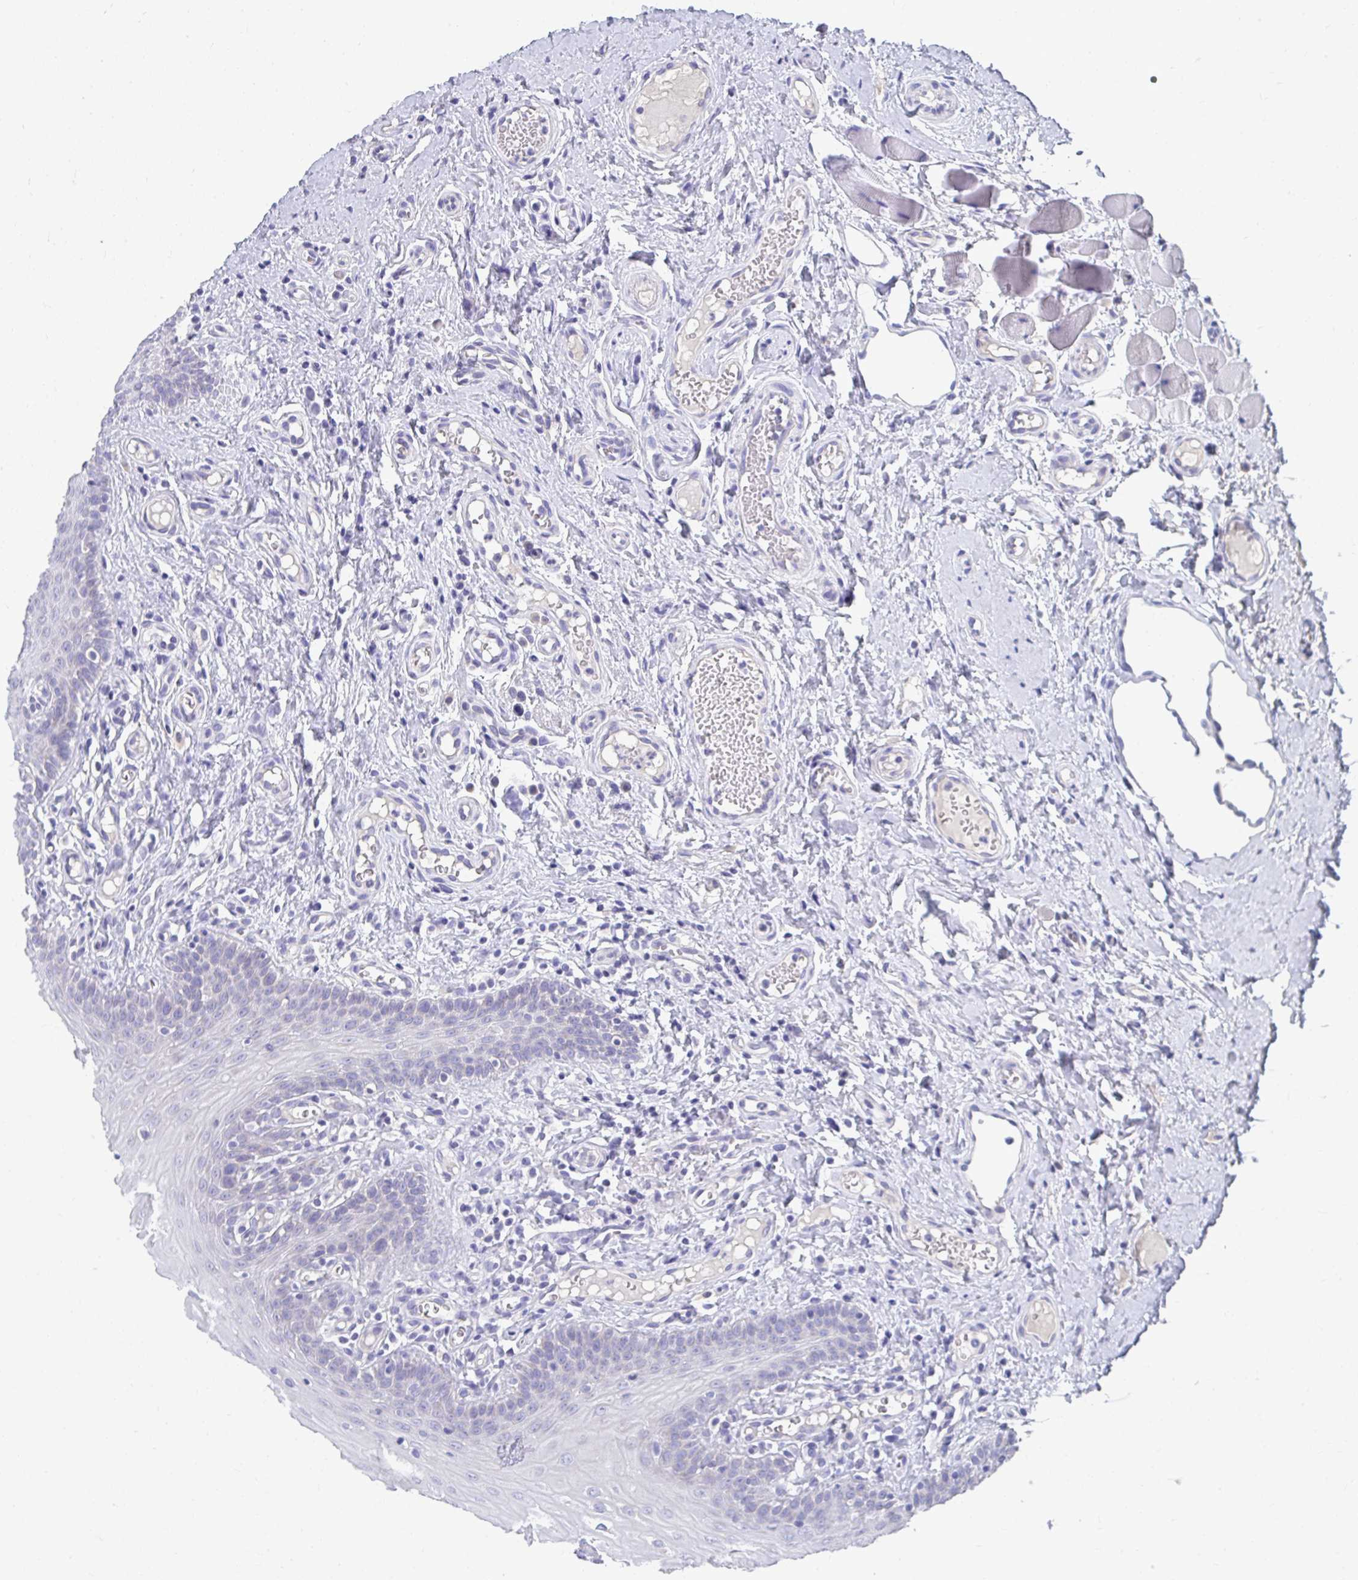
{"staining": {"intensity": "negative", "quantity": "none", "location": "none"}, "tissue": "oral mucosa", "cell_type": "Squamous epithelial cells", "image_type": "normal", "snomed": [{"axis": "morphology", "description": "Normal tissue, NOS"}, {"axis": "topography", "description": "Oral tissue"}, {"axis": "topography", "description": "Tounge, NOS"}], "caption": "DAB (3,3'-diaminobenzidine) immunohistochemical staining of unremarkable oral mucosa demonstrates no significant positivity in squamous epithelial cells.", "gene": "TMPRSS2", "patient": {"sex": "female", "age": 58}}